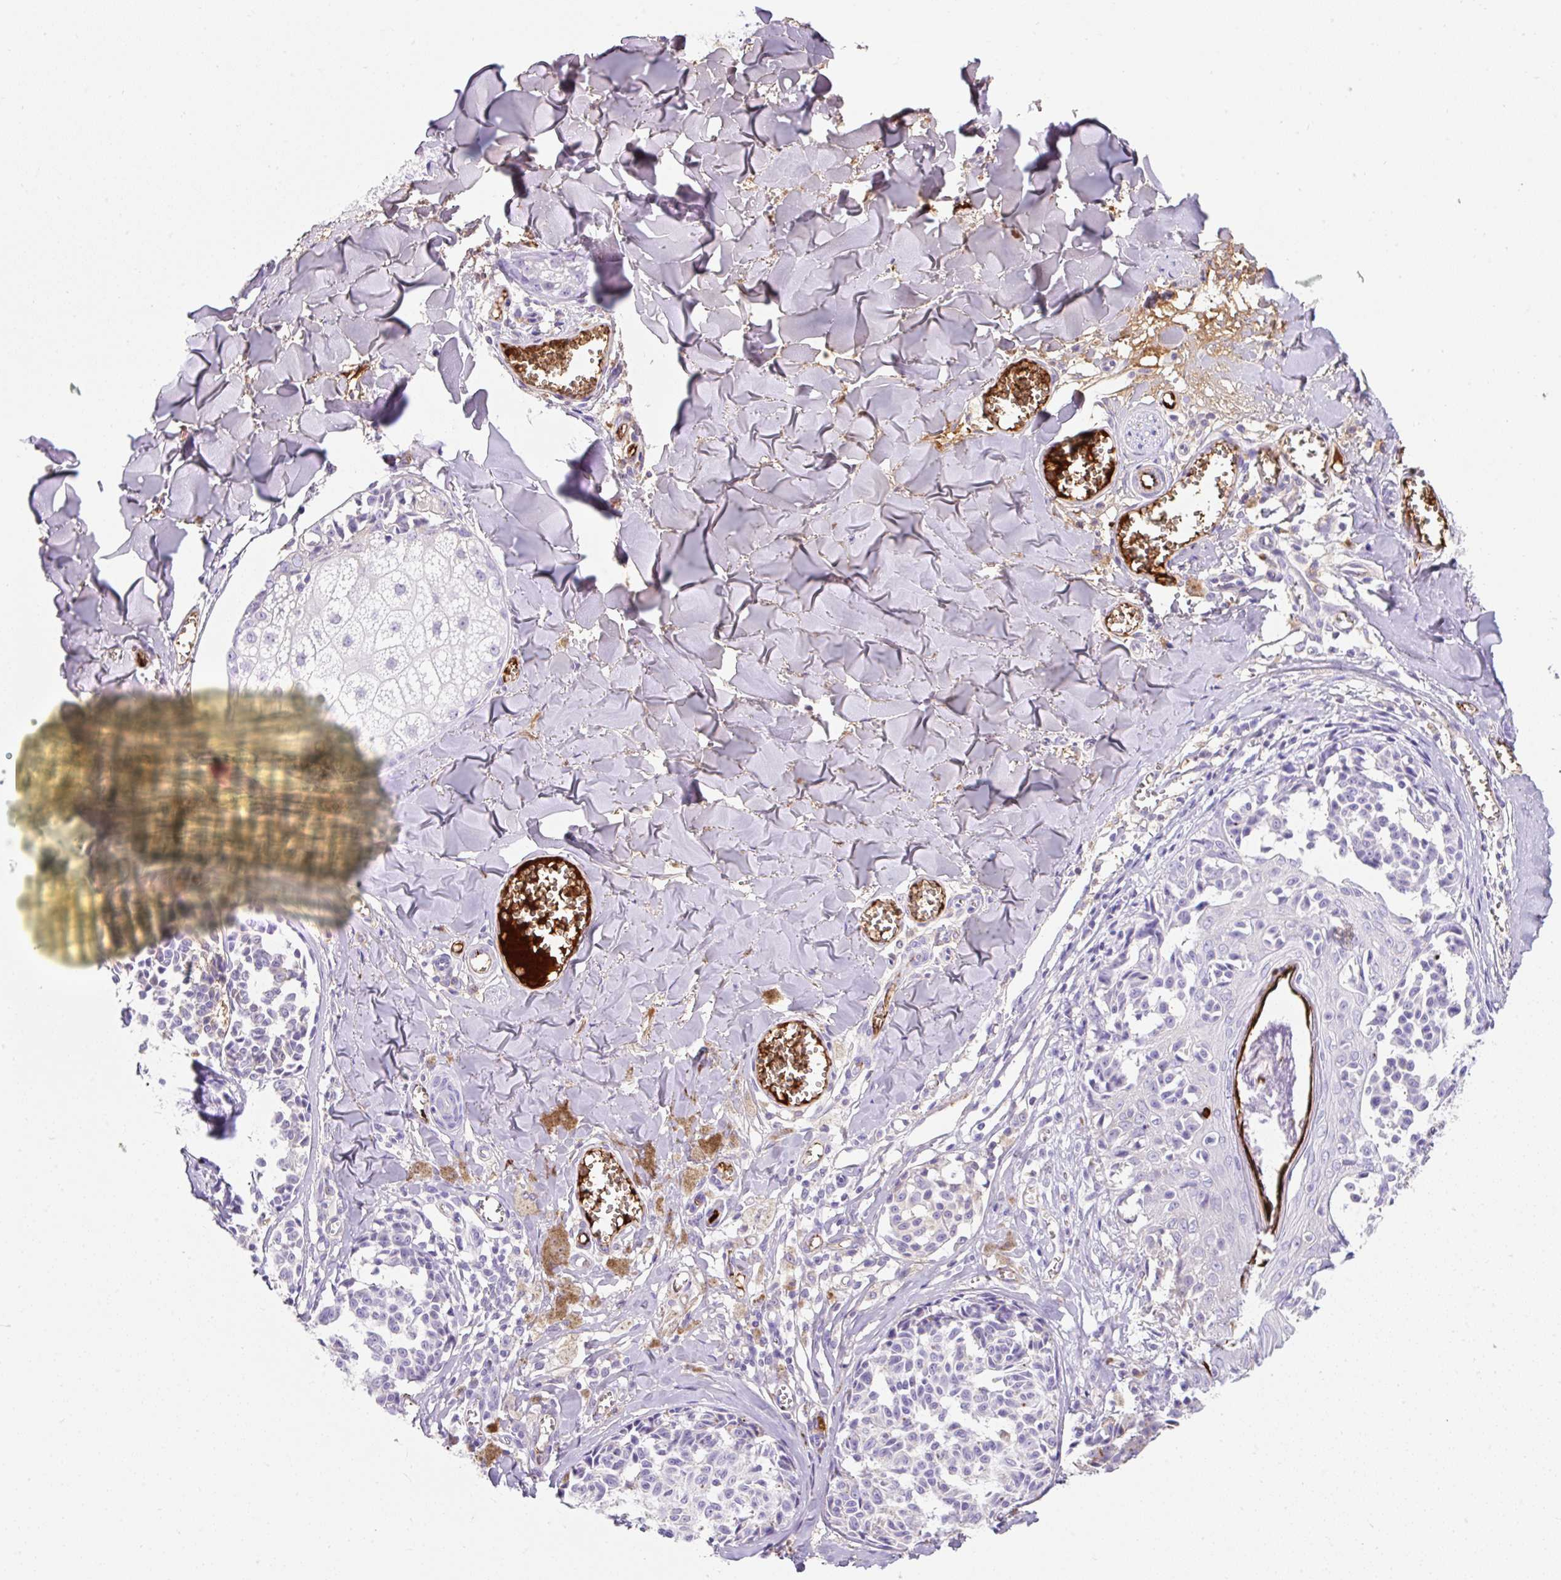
{"staining": {"intensity": "negative", "quantity": "none", "location": "none"}, "tissue": "melanoma", "cell_type": "Tumor cells", "image_type": "cancer", "snomed": [{"axis": "morphology", "description": "Malignant melanoma, NOS"}, {"axis": "topography", "description": "Skin"}], "caption": "Immunohistochemical staining of human malignant melanoma exhibits no significant staining in tumor cells.", "gene": "APOC4-APOC2", "patient": {"sex": "female", "age": 43}}